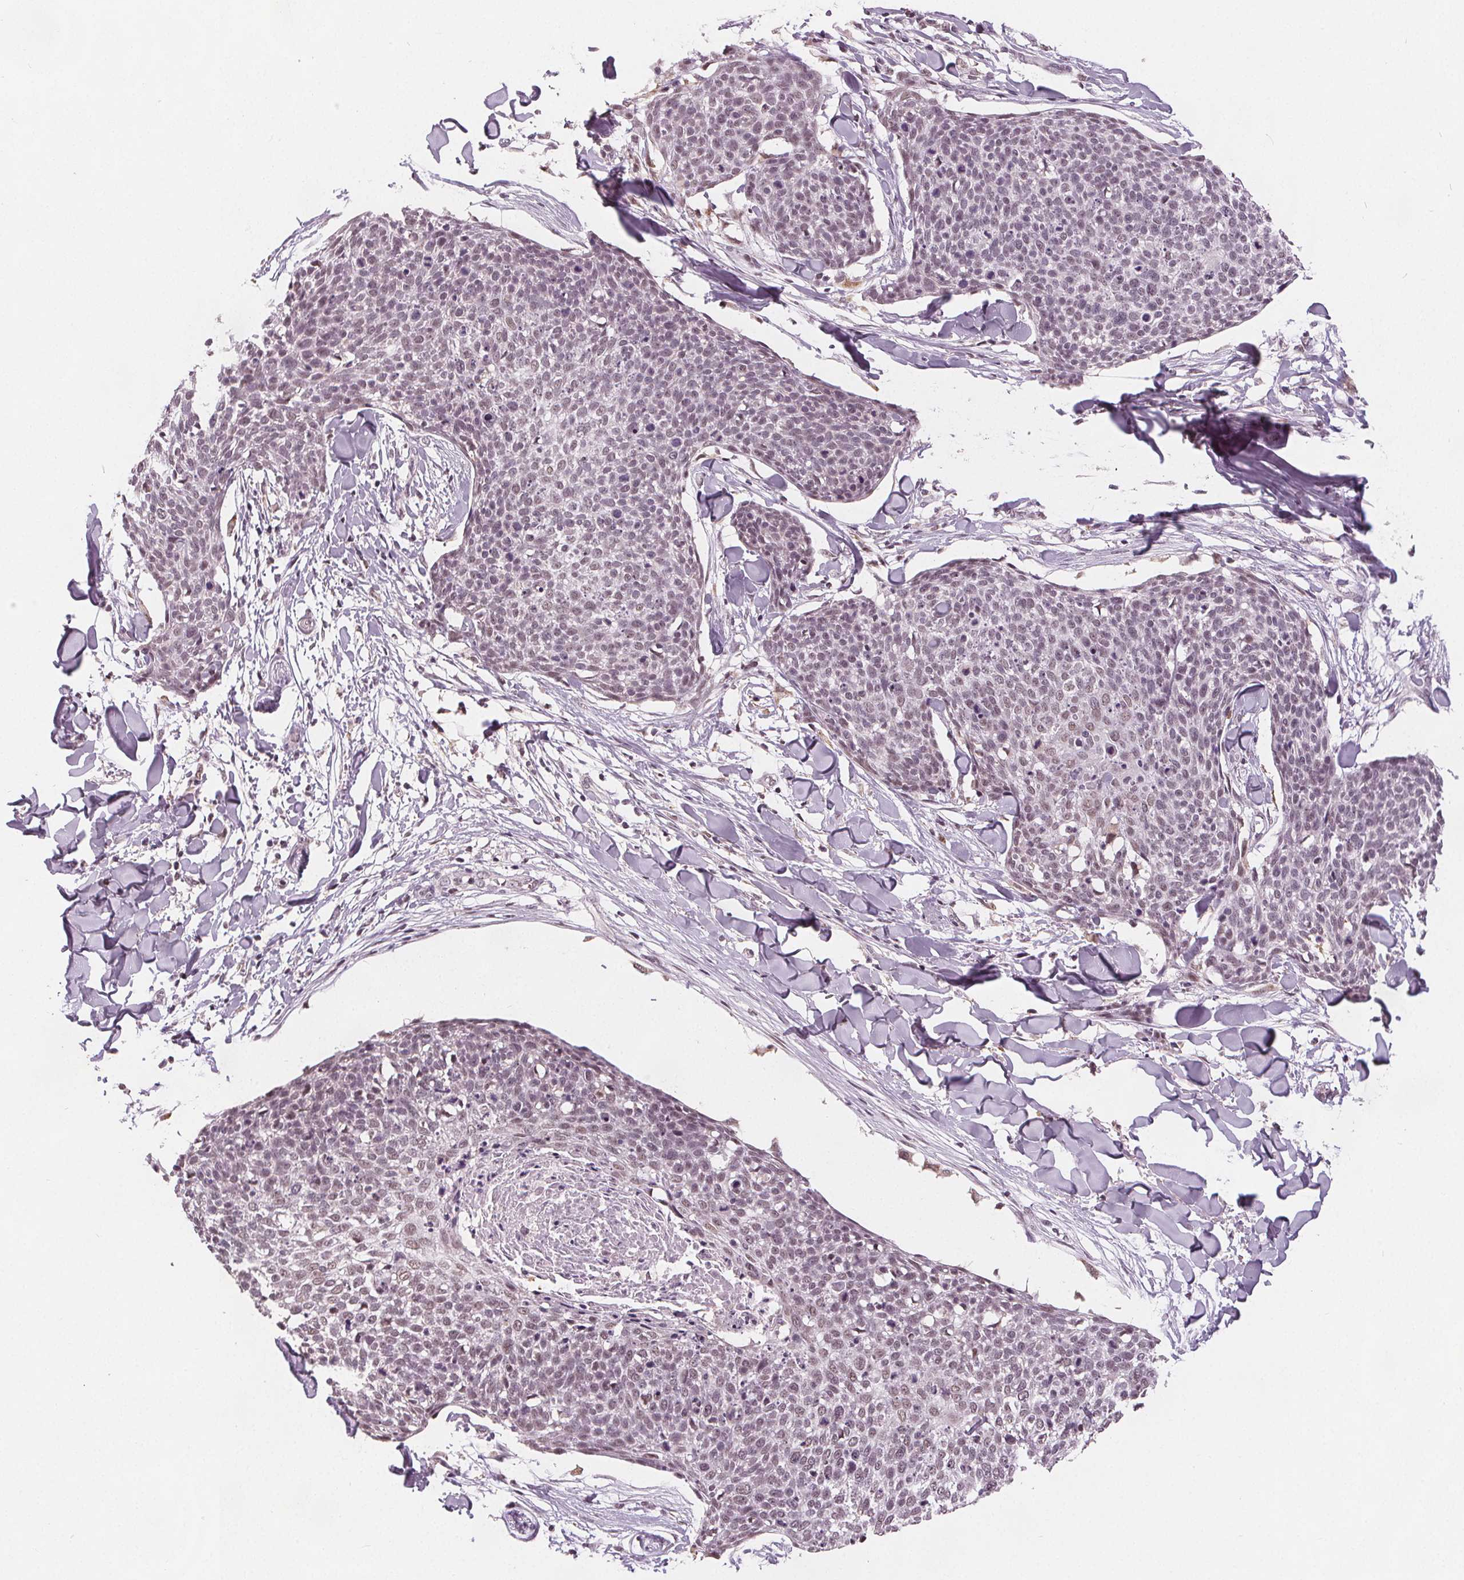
{"staining": {"intensity": "weak", "quantity": "25%-75%", "location": "nuclear"}, "tissue": "skin cancer", "cell_type": "Tumor cells", "image_type": "cancer", "snomed": [{"axis": "morphology", "description": "Squamous cell carcinoma, NOS"}, {"axis": "topography", "description": "Skin"}, {"axis": "topography", "description": "Vulva"}], "caption": "Immunohistochemistry (IHC) staining of skin squamous cell carcinoma, which reveals low levels of weak nuclear expression in about 25%-75% of tumor cells indicating weak nuclear protein expression. The staining was performed using DAB (3,3'-diaminobenzidine) (brown) for protein detection and nuclei were counterstained in hematoxylin (blue).", "gene": "DPM2", "patient": {"sex": "female", "age": 75}}